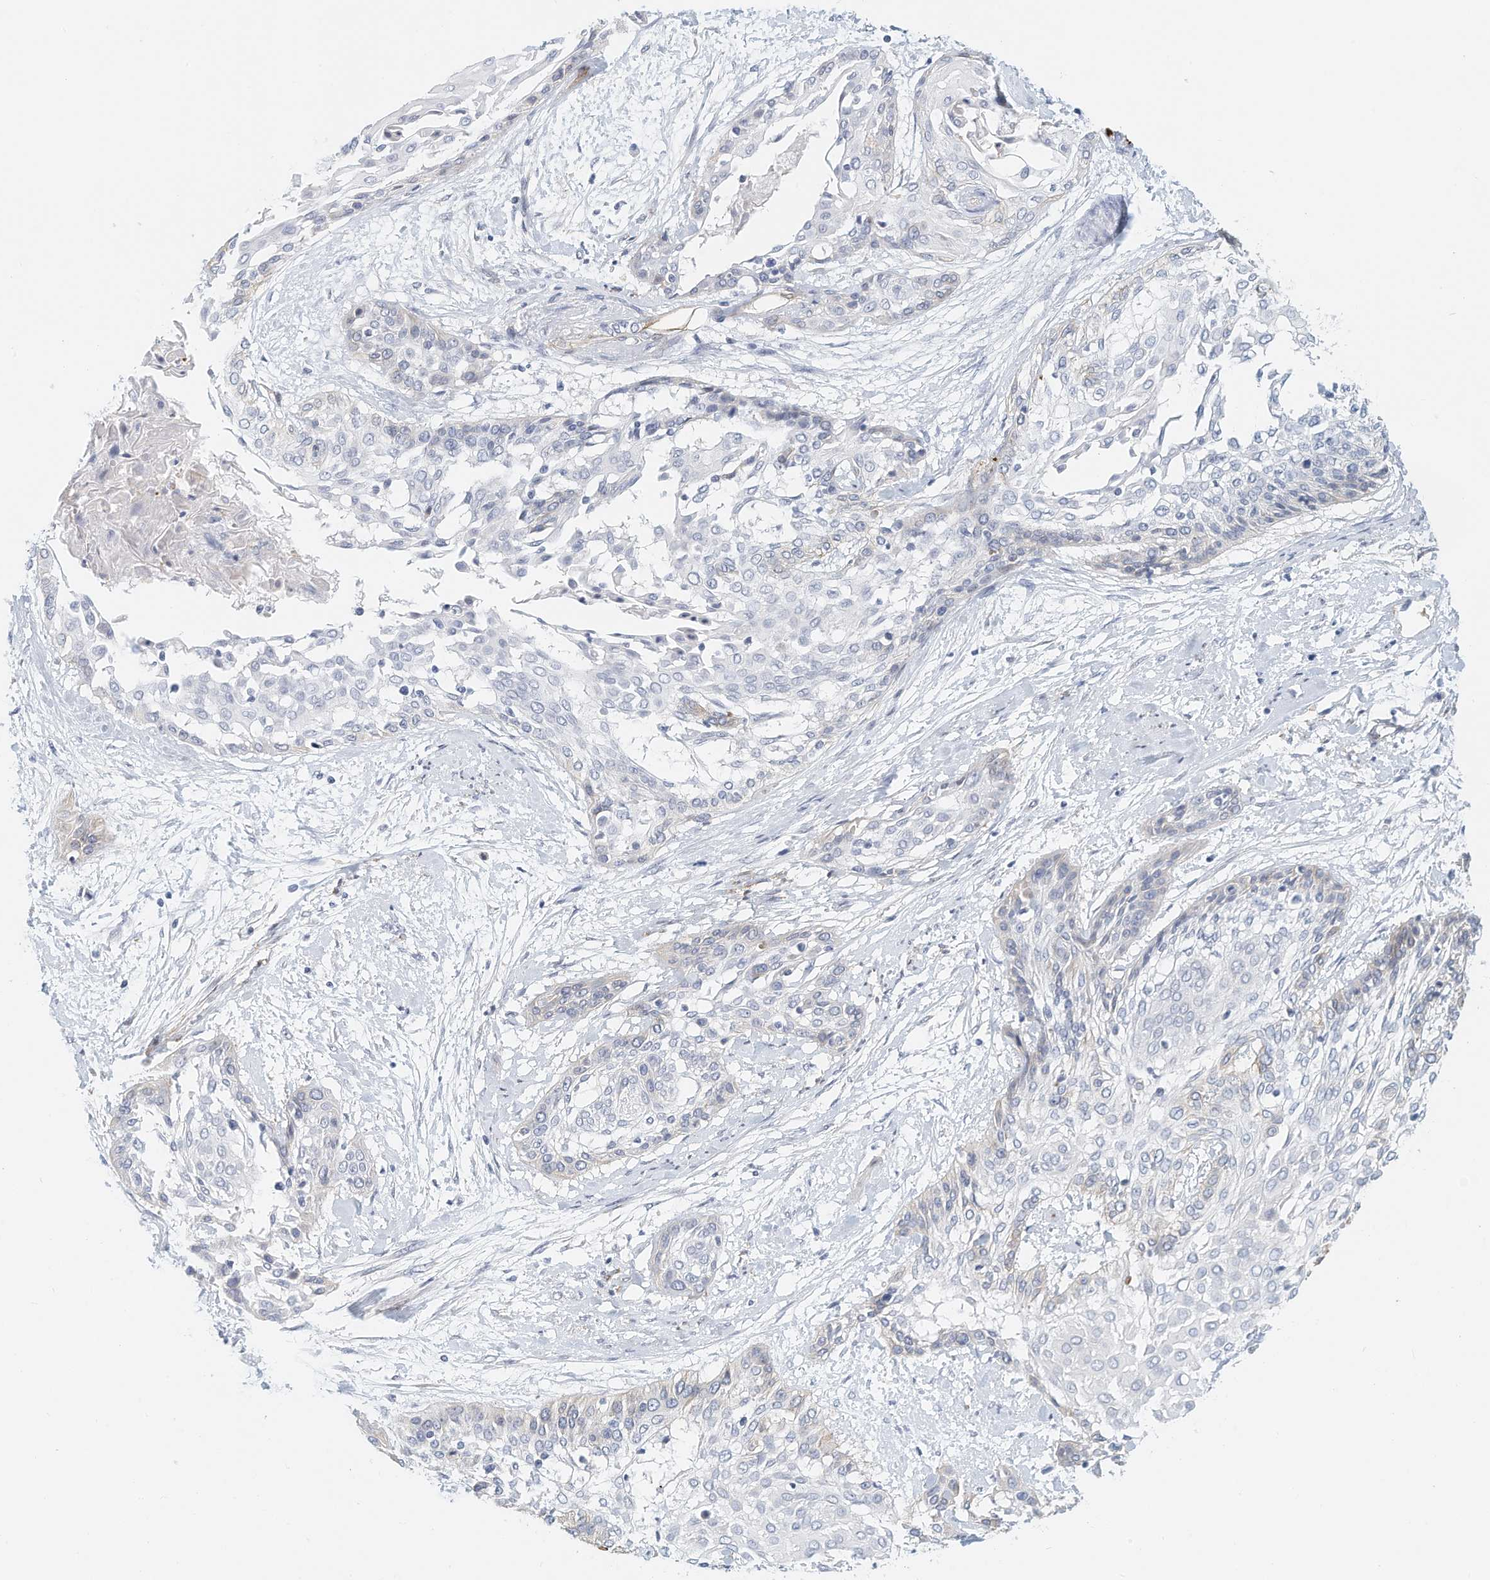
{"staining": {"intensity": "negative", "quantity": "none", "location": "none"}, "tissue": "cervical cancer", "cell_type": "Tumor cells", "image_type": "cancer", "snomed": [{"axis": "morphology", "description": "Squamous cell carcinoma, NOS"}, {"axis": "topography", "description": "Cervix"}], "caption": "Immunohistochemistry of human squamous cell carcinoma (cervical) displays no staining in tumor cells.", "gene": "ARHGAP28", "patient": {"sex": "female", "age": 57}}